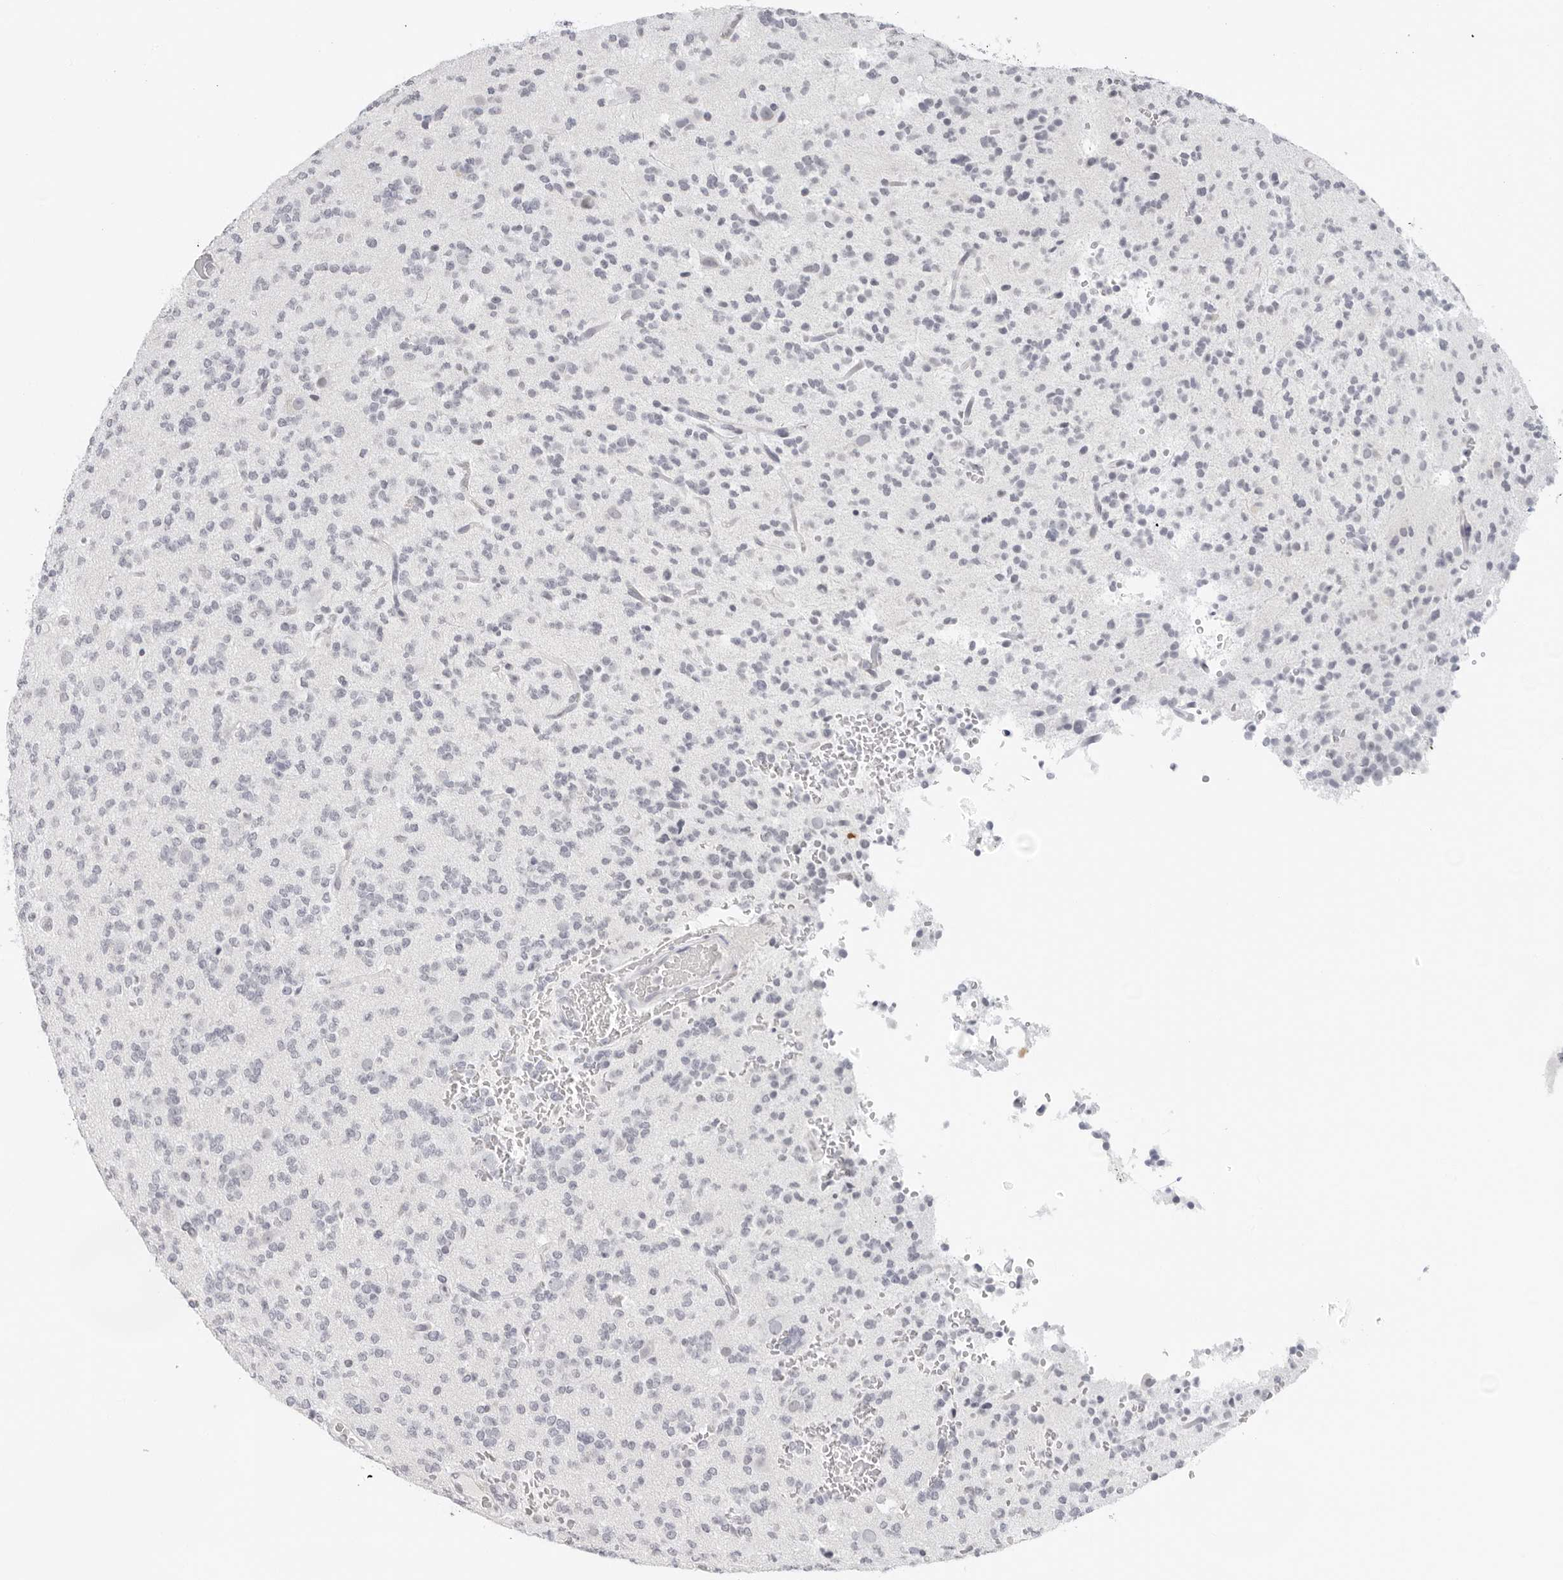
{"staining": {"intensity": "negative", "quantity": "none", "location": "none"}, "tissue": "glioma", "cell_type": "Tumor cells", "image_type": "cancer", "snomed": [{"axis": "morphology", "description": "Glioma, malignant, Low grade"}, {"axis": "topography", "description": "Brain"}], "caption": "Immunohistochemistry photomicrograph of neoplastic tissue: low-grade glioma (malignant) stained with DAB exhibits no significant protein staining in tumor cells.", "gene": "FLG2", "patient": {"sex": "male", "age": 38}}